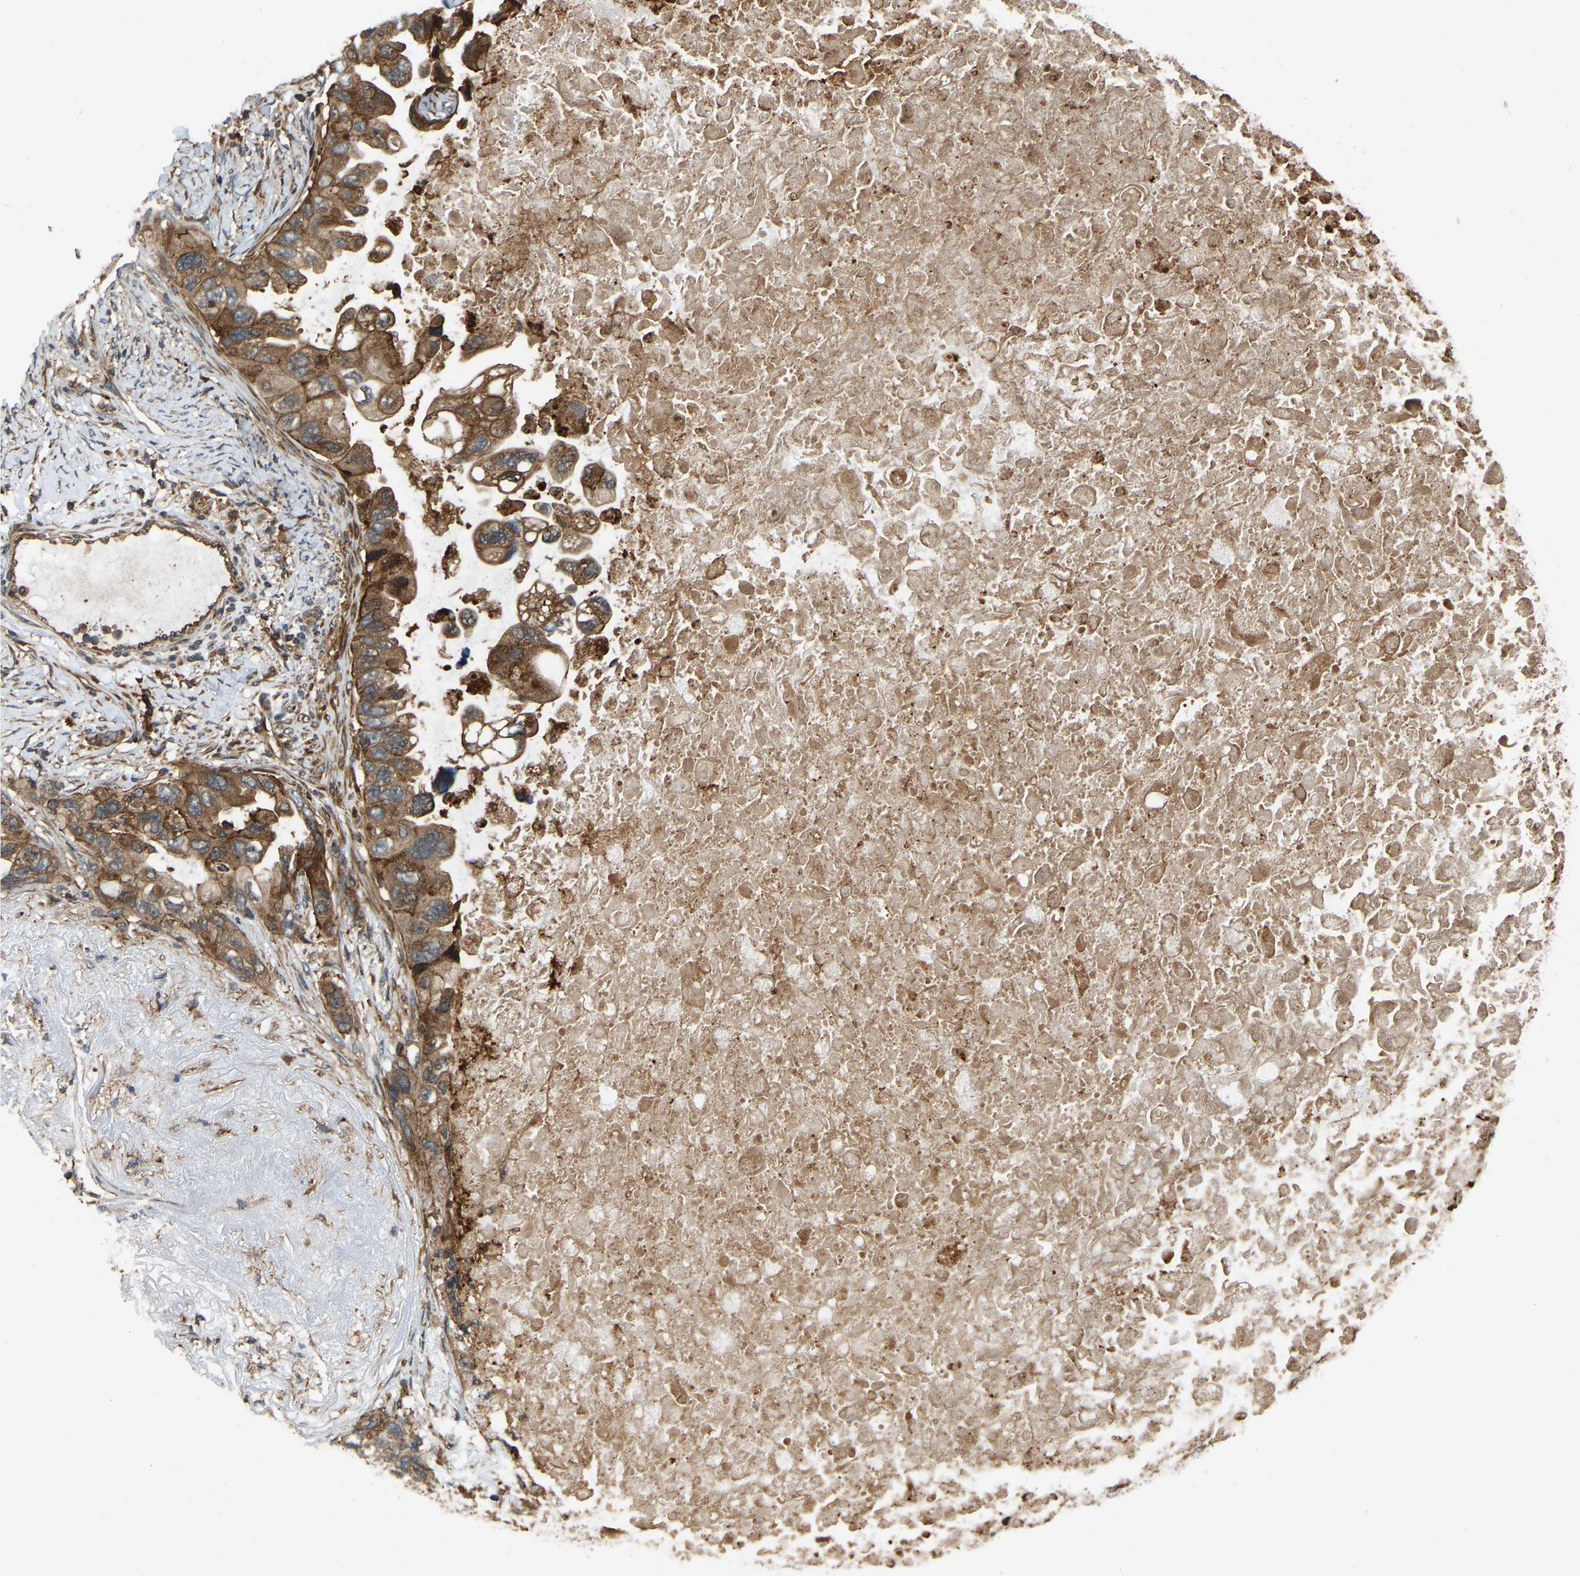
{"staining": {"intensity": "moderate", "quantity": ">75%", "location": "cytoplasmic/membranous"}, "tissue": "lung cancer", "cell_type": "Tumor cells", "image_type": "cancer", "snomed": [{"axis": "morphology", "description": "Squamous cell carcinoma, NOS"}, {"axis": "topography", "description": "Lung"}], "caption": "Approximately >75% of tumor cells in human squamous cell carcinoma (lung) display moderate cytoplasmic/membranous protein positivity as visualized by brown immunohistochemical staining.", "gene": "SAMD9L", "patient": {"sex": "female", "age": 73}}